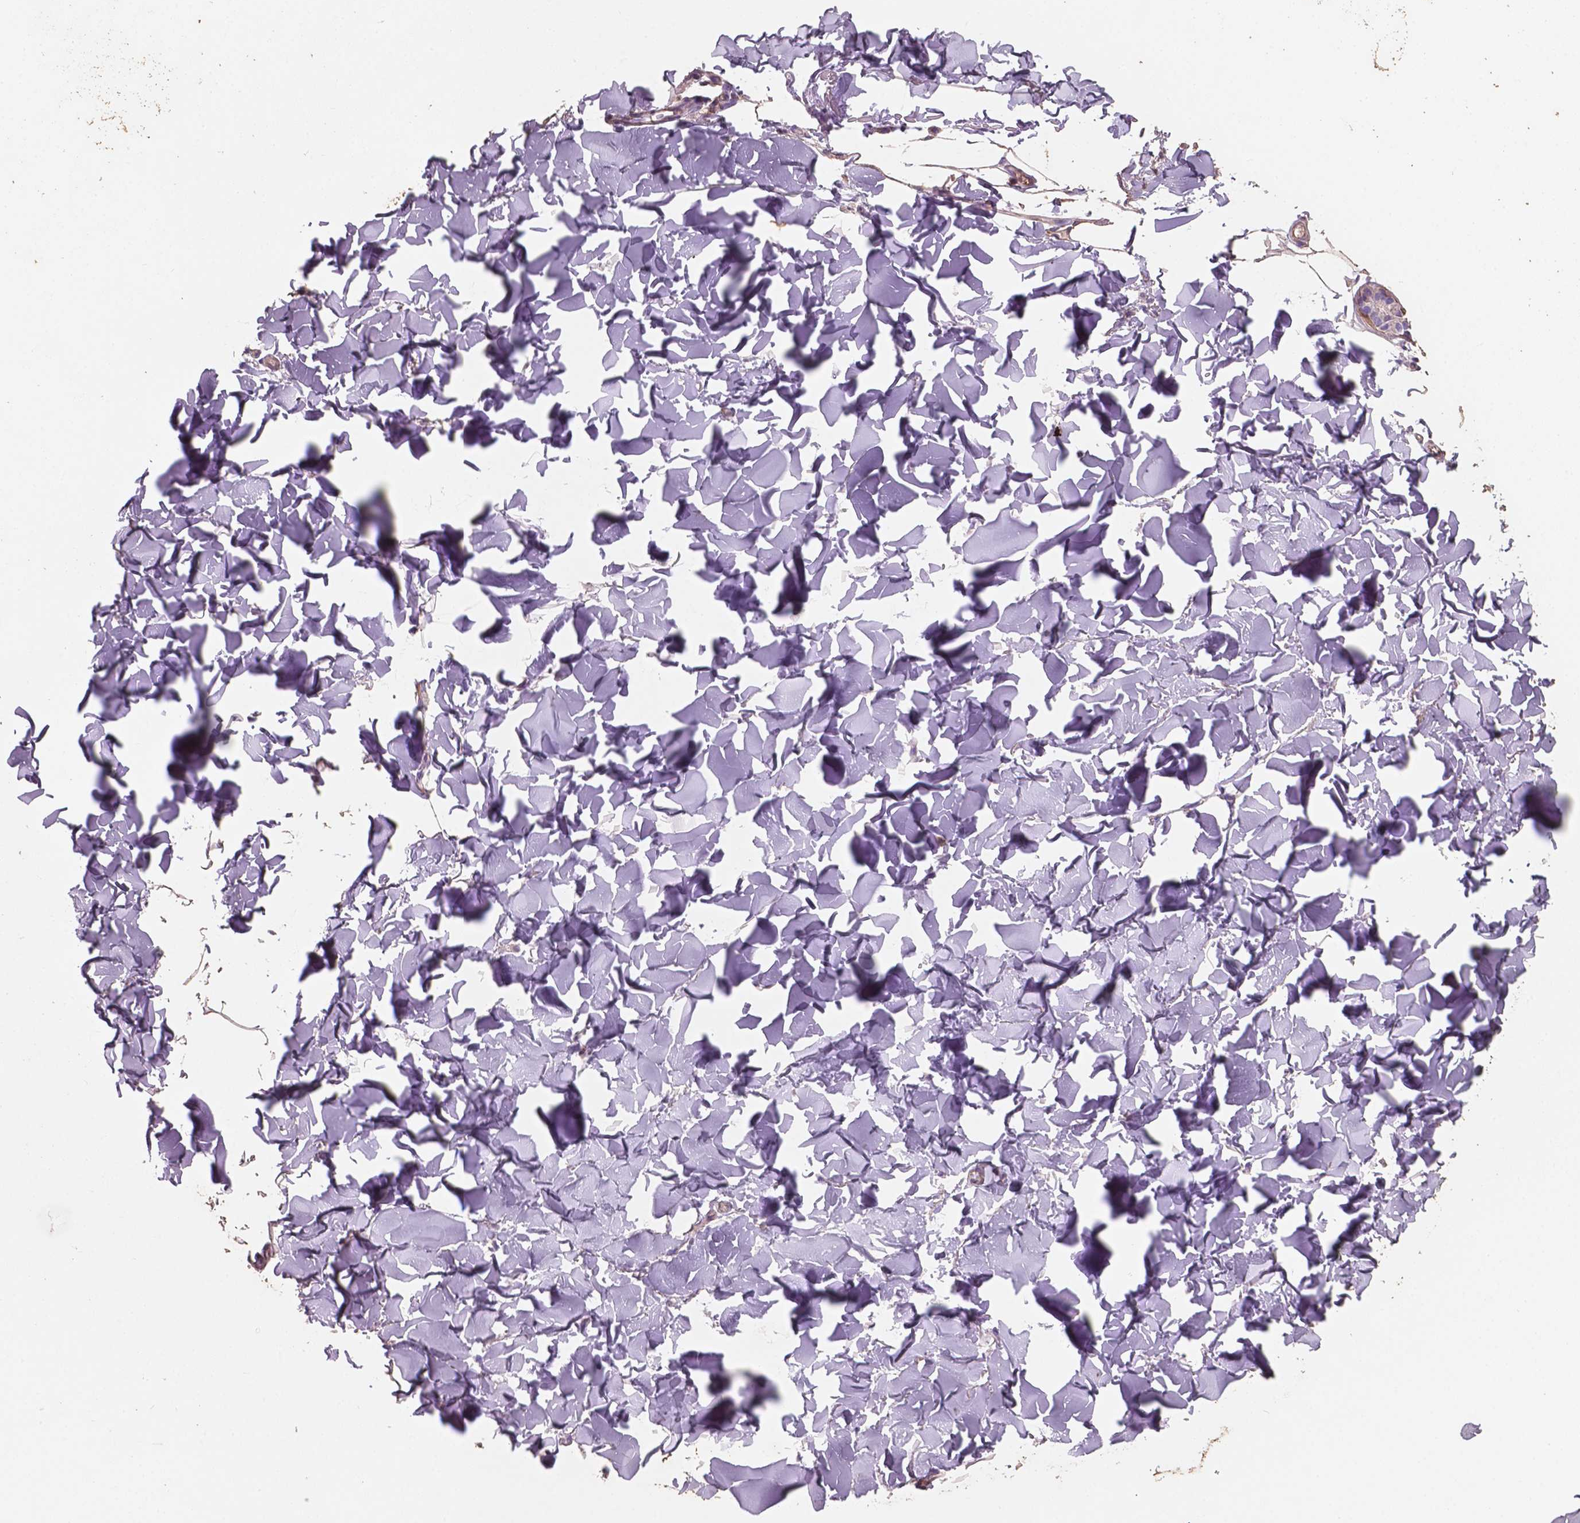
{"staining": {"intensity": "moderate", "quantity": ">75%", "location": "cytoplasmic/membranous"}, "tissue": "adipose tissue", "cell_type": "Adipocytes", "image_type": "normal", "snomed": [{"axis": "morphology", "description": "Normal tissue, NOS"}, {"axis": "topography", "description": "Skin"}, {"axis": "topography", "description": "Peripheral nerve tissue"}], "caption": "This micrograph displays unremarkable adipose tissue stained with immunohistochemistry (IHC) to label a protein in brown. The cytoplasmic/membranous of adipocytes show moderate positivity for the protein. Nuclei are counter-stained blue.", "gene": "COMMD4", "patient": {"sex": "female", "age": 45}}